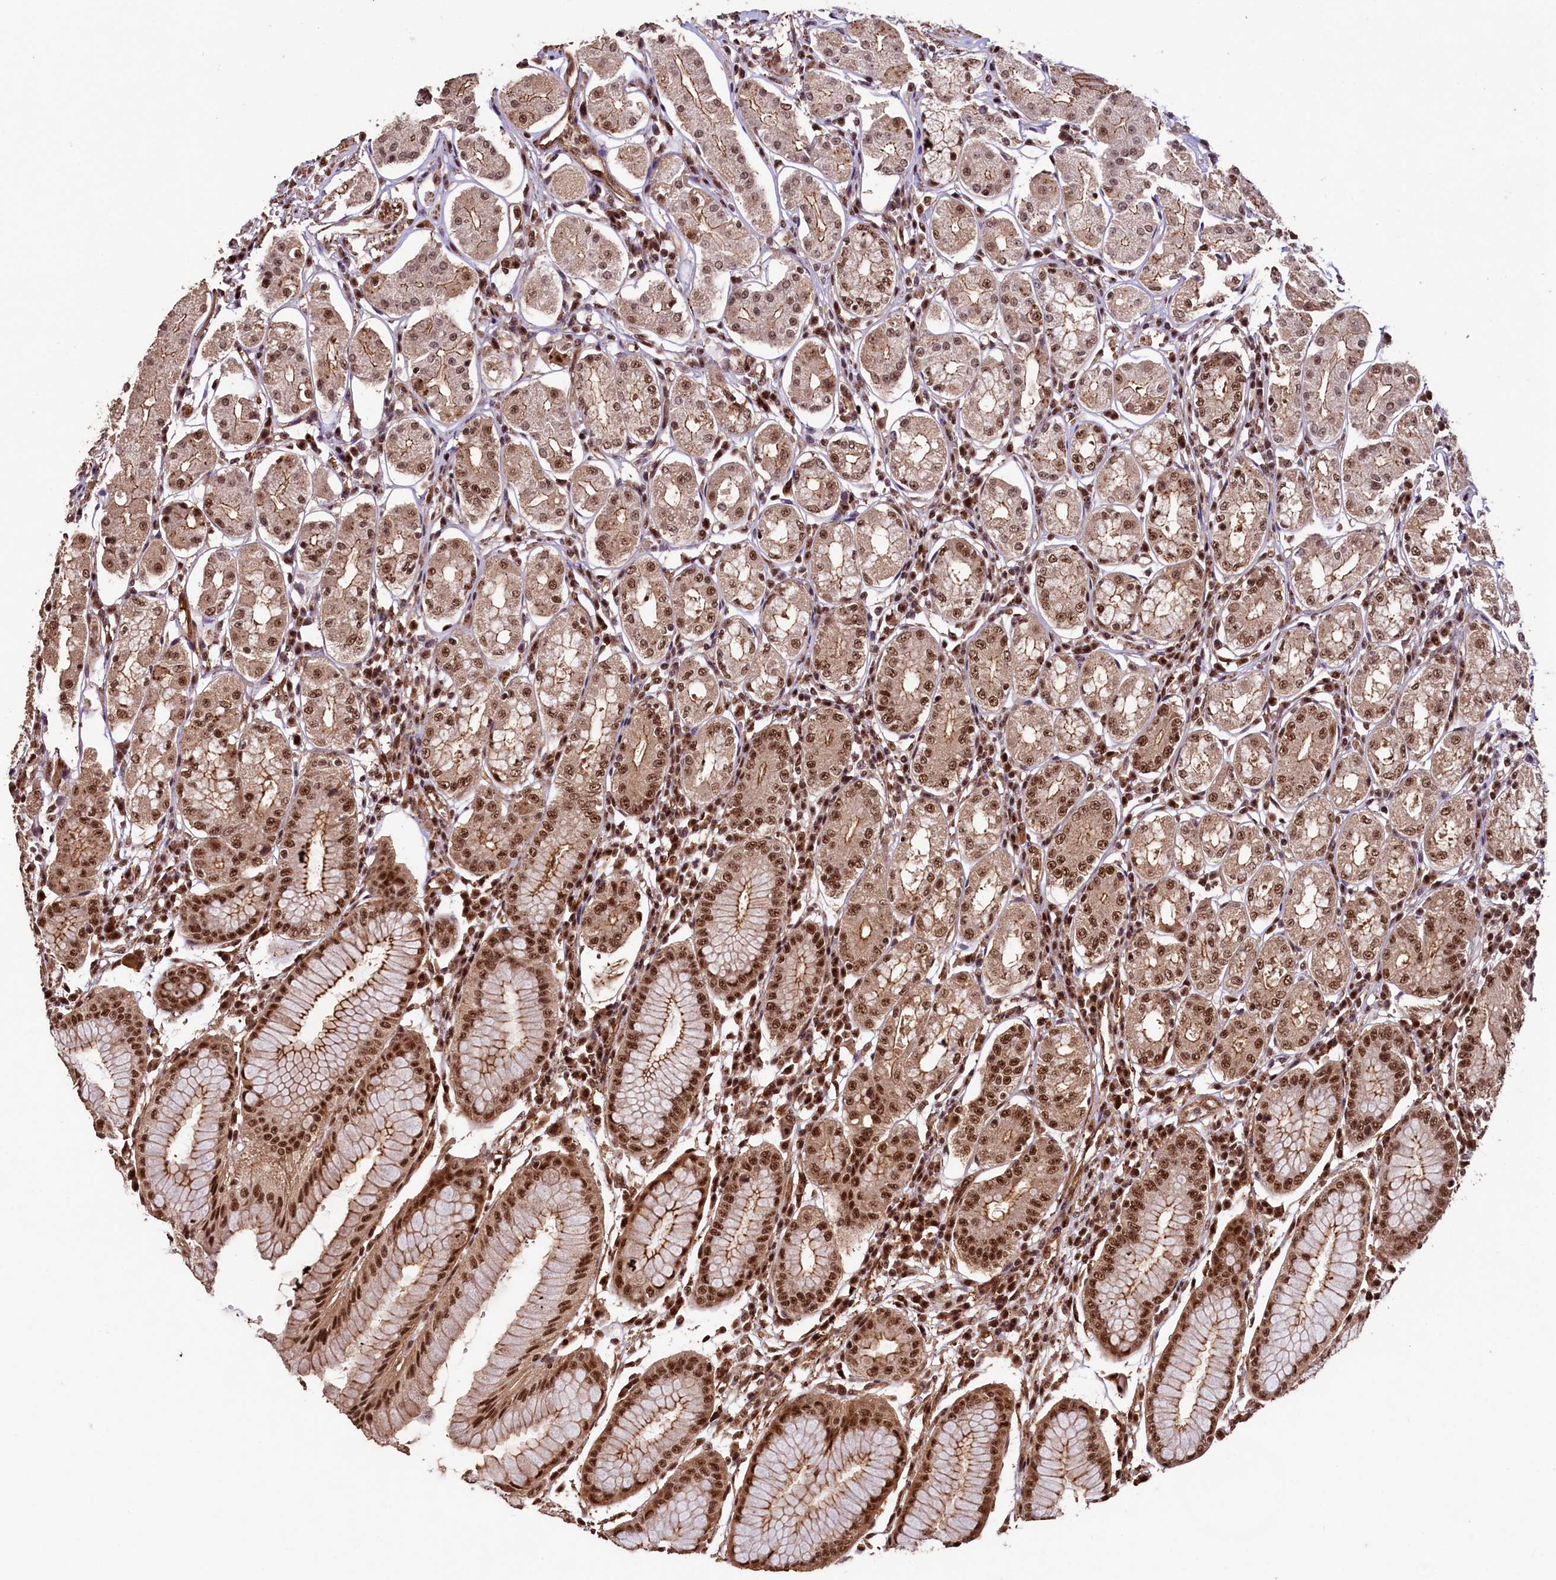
{"staining": {"intensity": "strong", "quantity": ">75%", "location": "cytoplasmic/membranous,nuclear"}, "tissue": "stomach", "cell_type": "Glandular cells", "image_type": "normal", "snomed": [{"axis": "morphology", "description": "Normal tissue, NOS"}, {"axis": "topography", "description": "Stomach"}, {"axis": "topography", "description": "Stomach, lower"}], "caption": "Protein positivity by immunohistochemistry (IHC) displays strong cytoplasmic/membranous,nuclear staining in approximately >75% of glandular cells in unremarkable stomach.", "gene": "SFSWAP", "patient": {"sex": "female", "age": 56}}